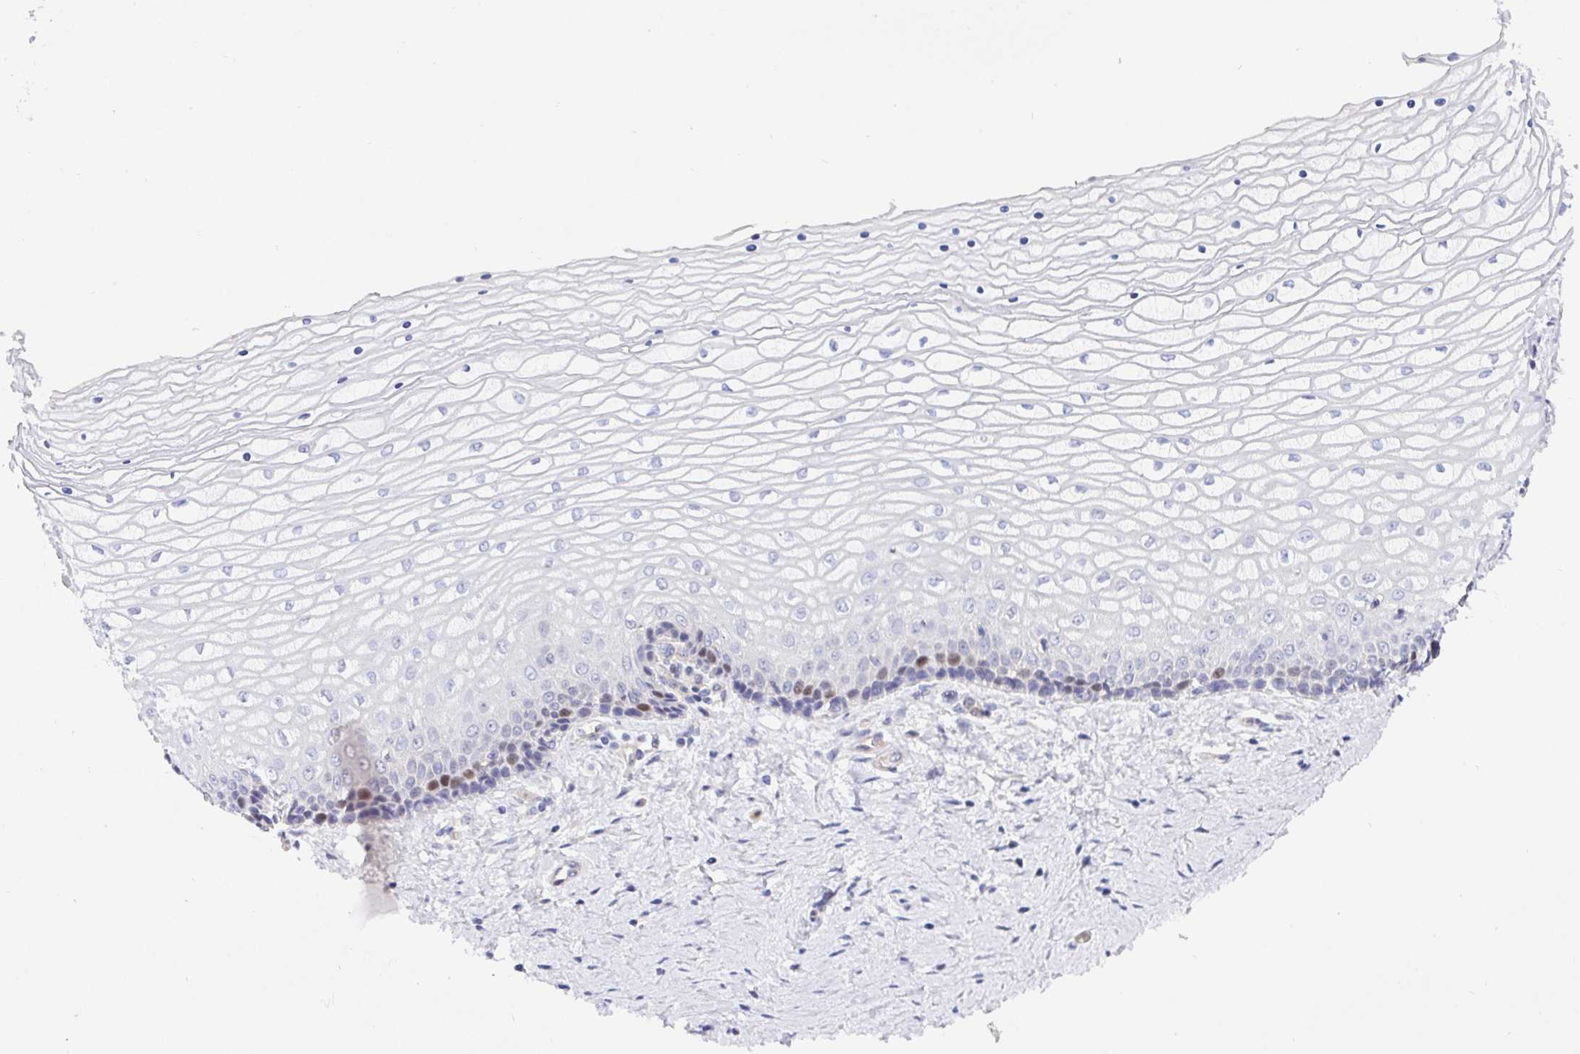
{"staining": {"intensity": "moderate", "quantity": "<25%", "location": "nuclear"}, "tissue": "vagina", "cell_type": "Squamous epithelial cells", "image_type": "normal", "snomed": [{"axis": "morphology", "description": "Normal tissue, NOS"}, {"axis": "topography", "description": "Vagina"}], "caption": "The histopathology image reveals a brown stain indicating the presence of a protein in the nuclear of squamous epithelial cells in vagina. The staining was performed using DAB (3,3'-diaminobenzidine), with brown indicating positive protein expression. Nuclei are stained blue with hematoxylin.", "gene": "TIMELESS", "patient": {"sex": "female", "age": 45}}